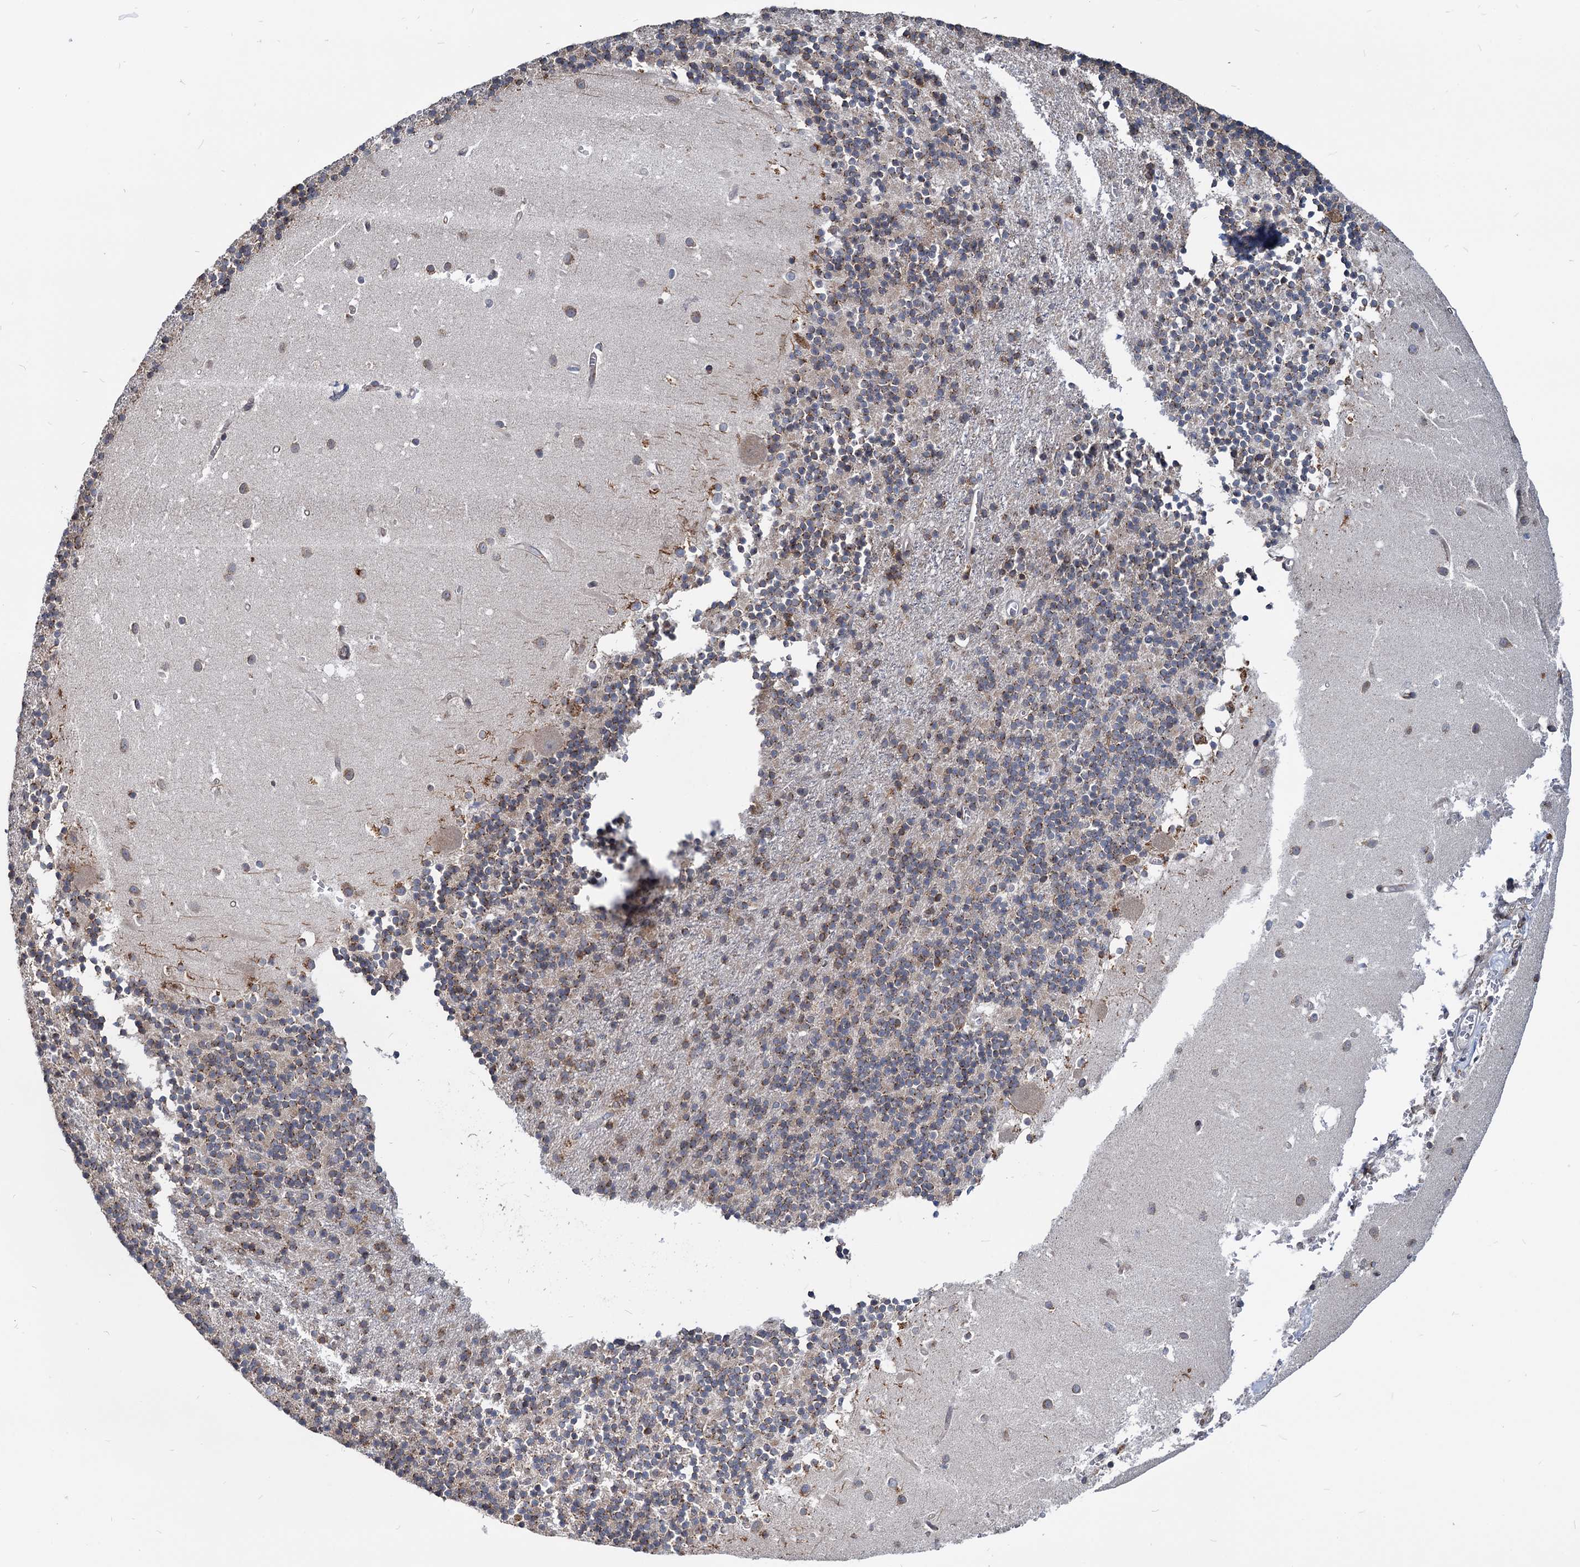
{"staining": {"intensity": "moderate", "quantity": "25%-75%", "location": "cytoplasmic/membranous"}, "tissue": "cerebellum", "cell_type": "Cells in granular layer", "image_type": "normal", "snomed": [{"axis": "morphology", "description": "Normal tissue, NOS"}, {"axis": "topography", "description": "Cerebellum"}], "caption": "Cells in granular layer demonstrate medium levels of moderate cytoplasmic/membranous positivity in about 25%-75% of cells in benign cerebellum.", "gene": "SAAL1", "patient": {"sex": "male", "age": 54}}